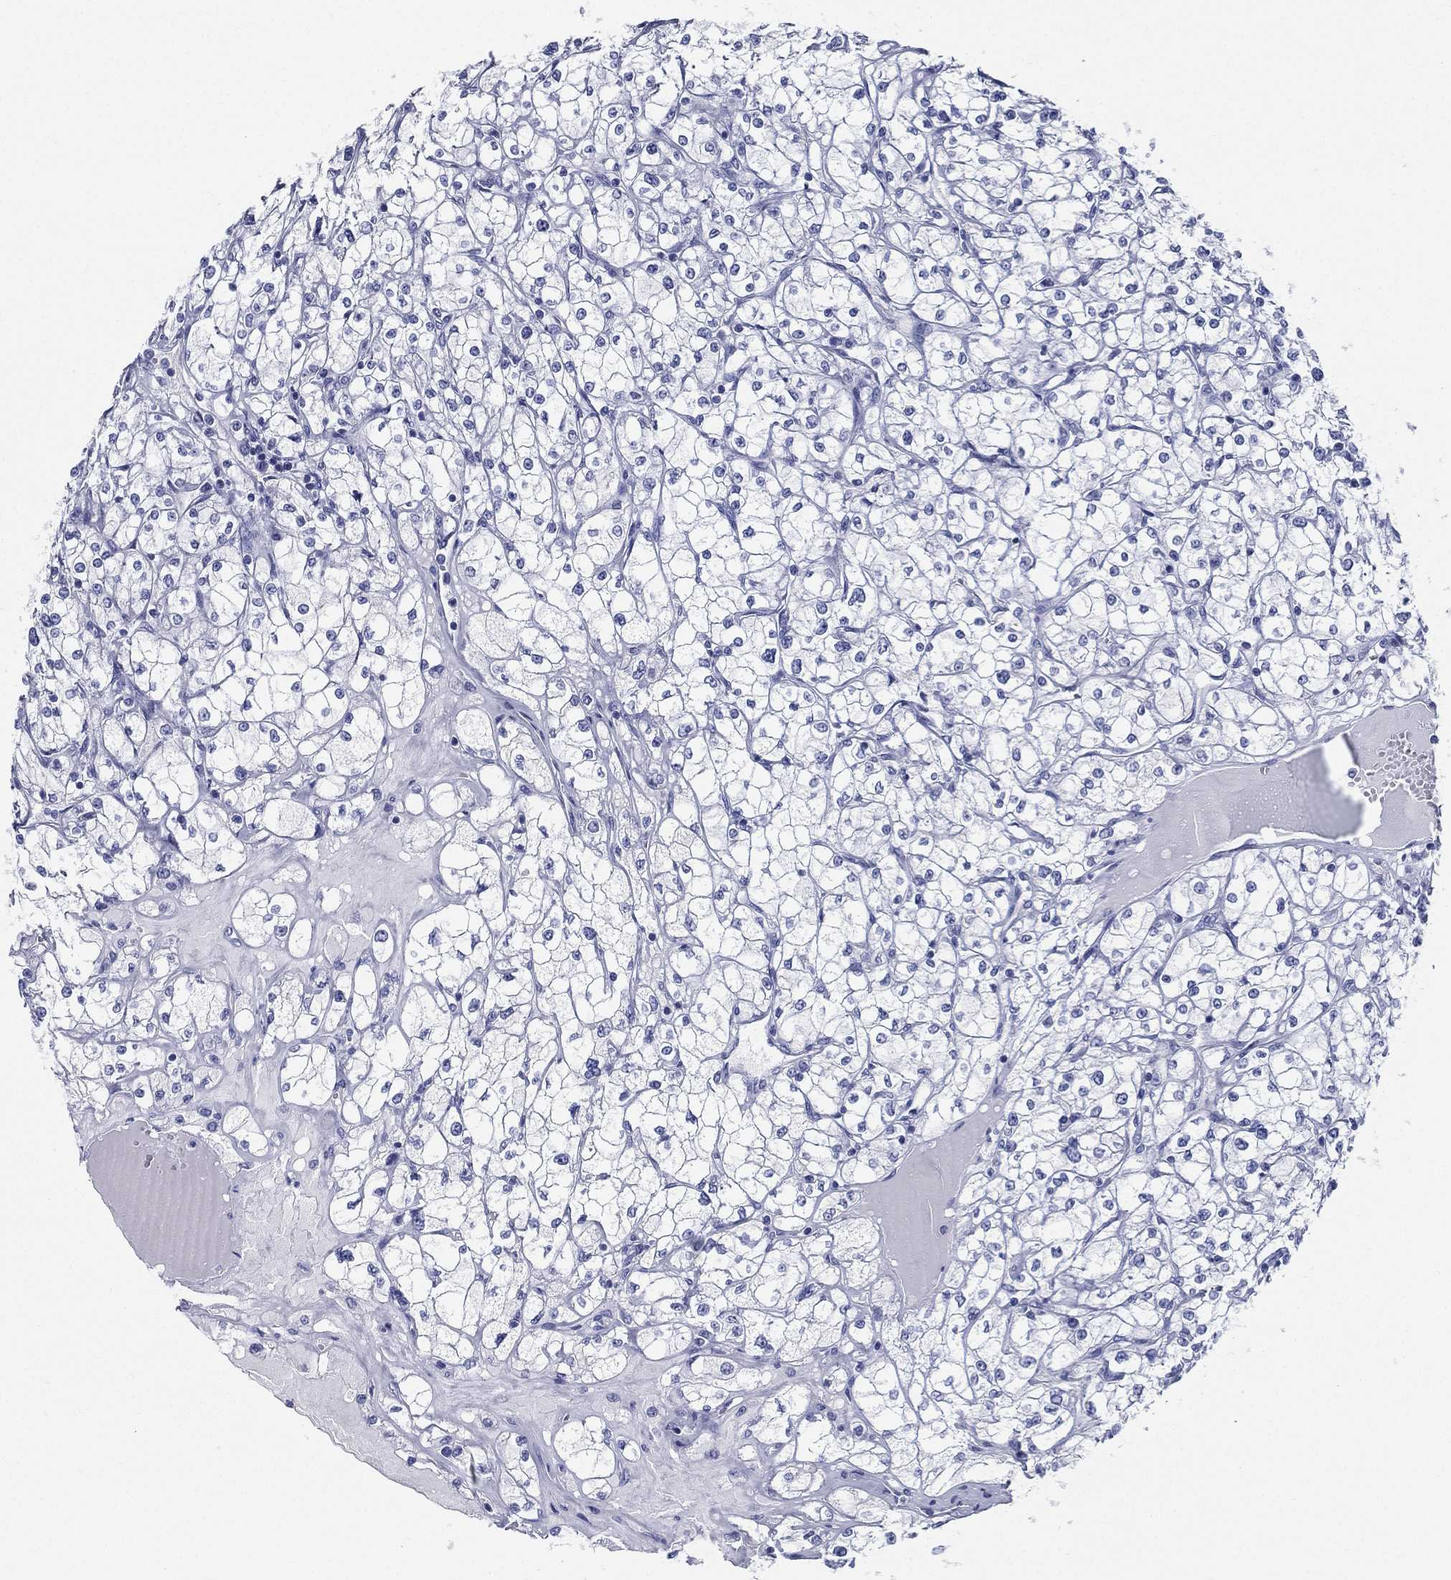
{"staining": {"intensity": "negative", "quantity": "none", "location": "none"}, "tissue": "renal cancer", "cell_type": "Tumor cells", "image_type": "cancer", "snomed": [{"axis": "morphology", "description": "Adenocarcinoma, NOS"}, {"axis": "topography", "description": "Kidney"}], "caption": "An immunohistochemistry histopathology image of renal cancer (adenocarcinoma) is shown. There is no staining in tumor cells of renal cancer (adenocarcinoma).", "gene": "RSPH4A", "patient": {"sex": "male", "age": 67}}